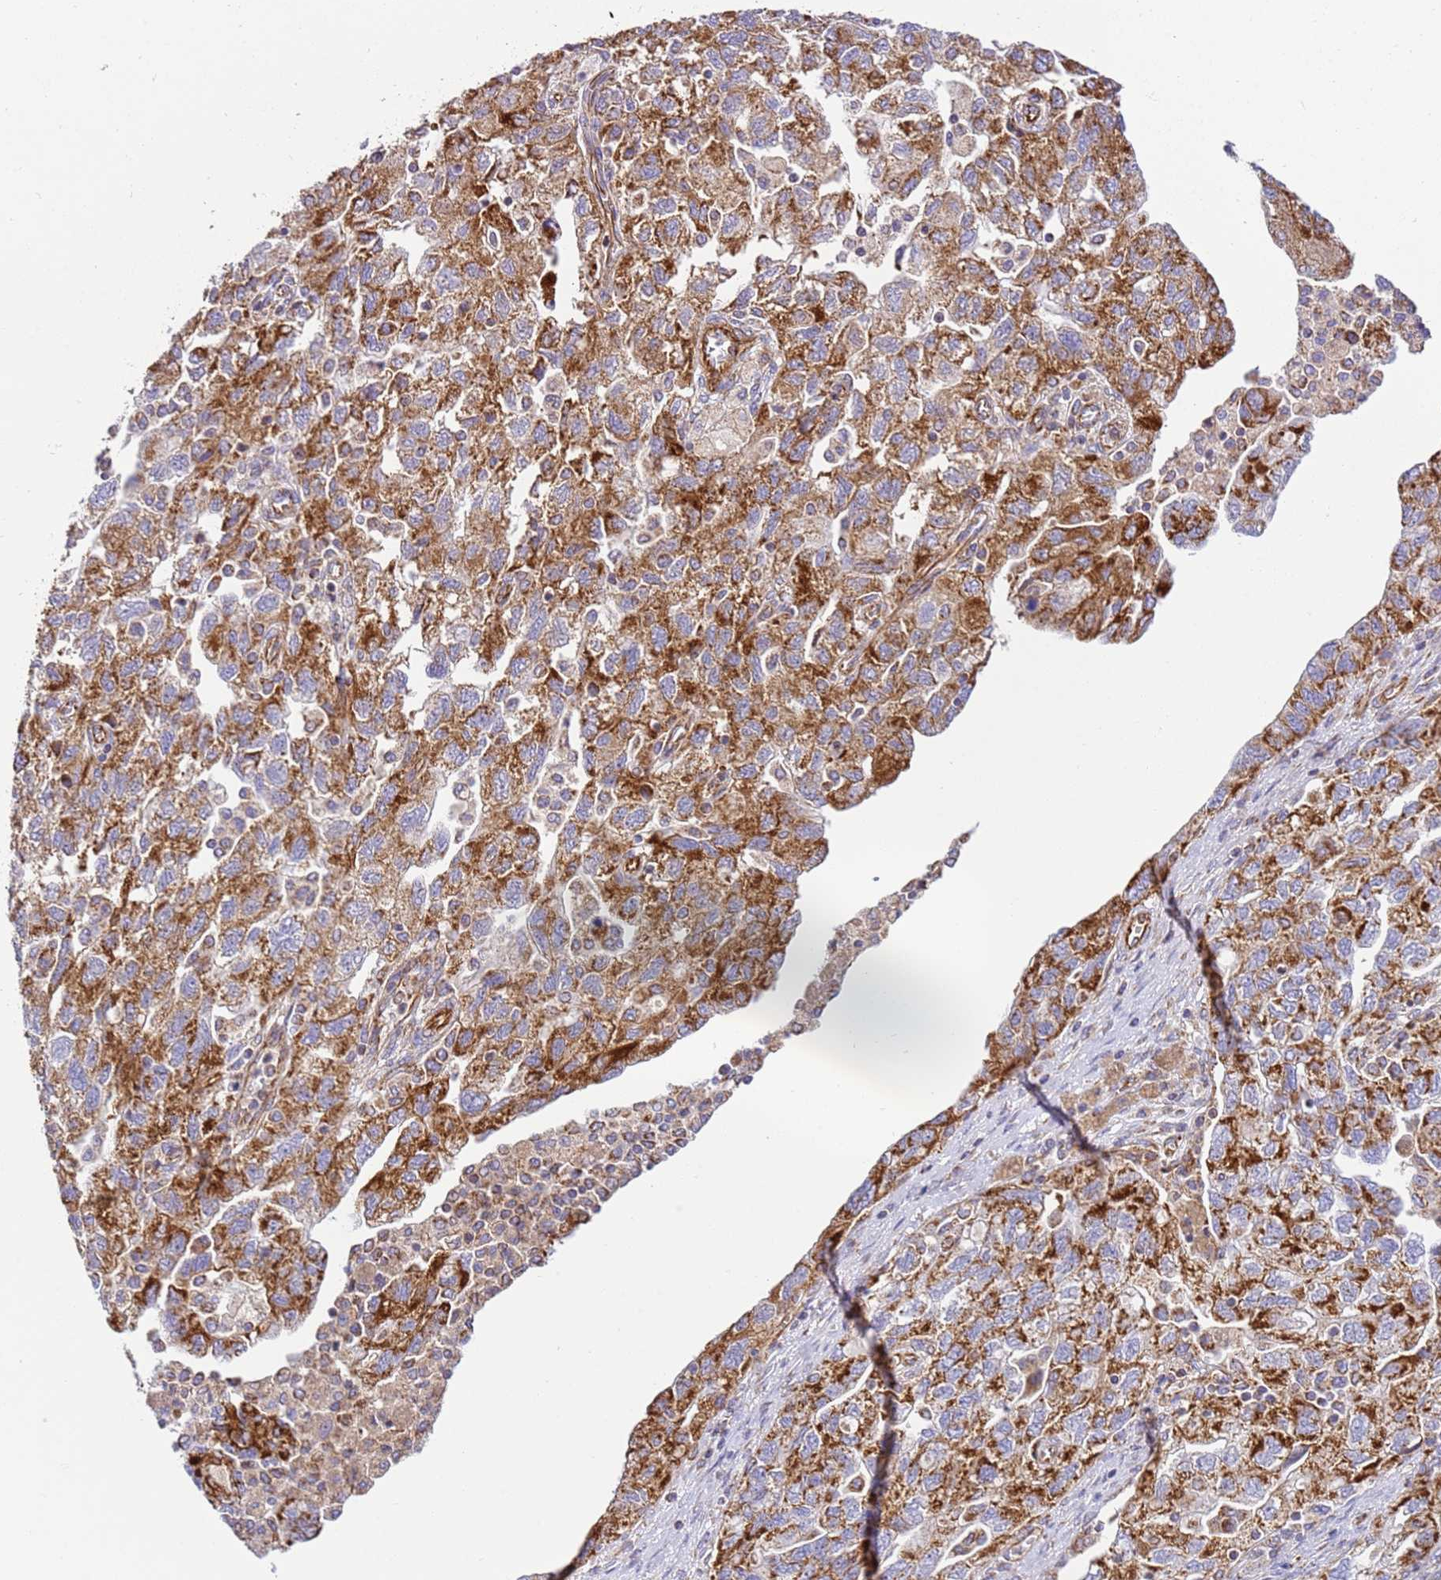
{"staining": {"intensity": "moderate", "quantity": ">75%", "location": "cytoplasmic/membranous"}, "tissue": "ovarian cancer", "cell_type": "Tumor cells", "image_type": "cancer", "snomed": [{"axis": "morphology", "description": "Carcinoma, NOS"}, {"axis": "morphology", "description": "Cystadenocarcinoma, serous, NOS"}, {"axis": "topography", "description": "Ovary"}], "caption": "High-power microscopy captured an IHC photomicrograph of ovarian cancer (carcinoma), revealing moderate cytoplasmic/membranous staining in approximately >75% of tumor cells.", "gene": "MRPL20", "patient": {"sex": "female", "age": 69}}